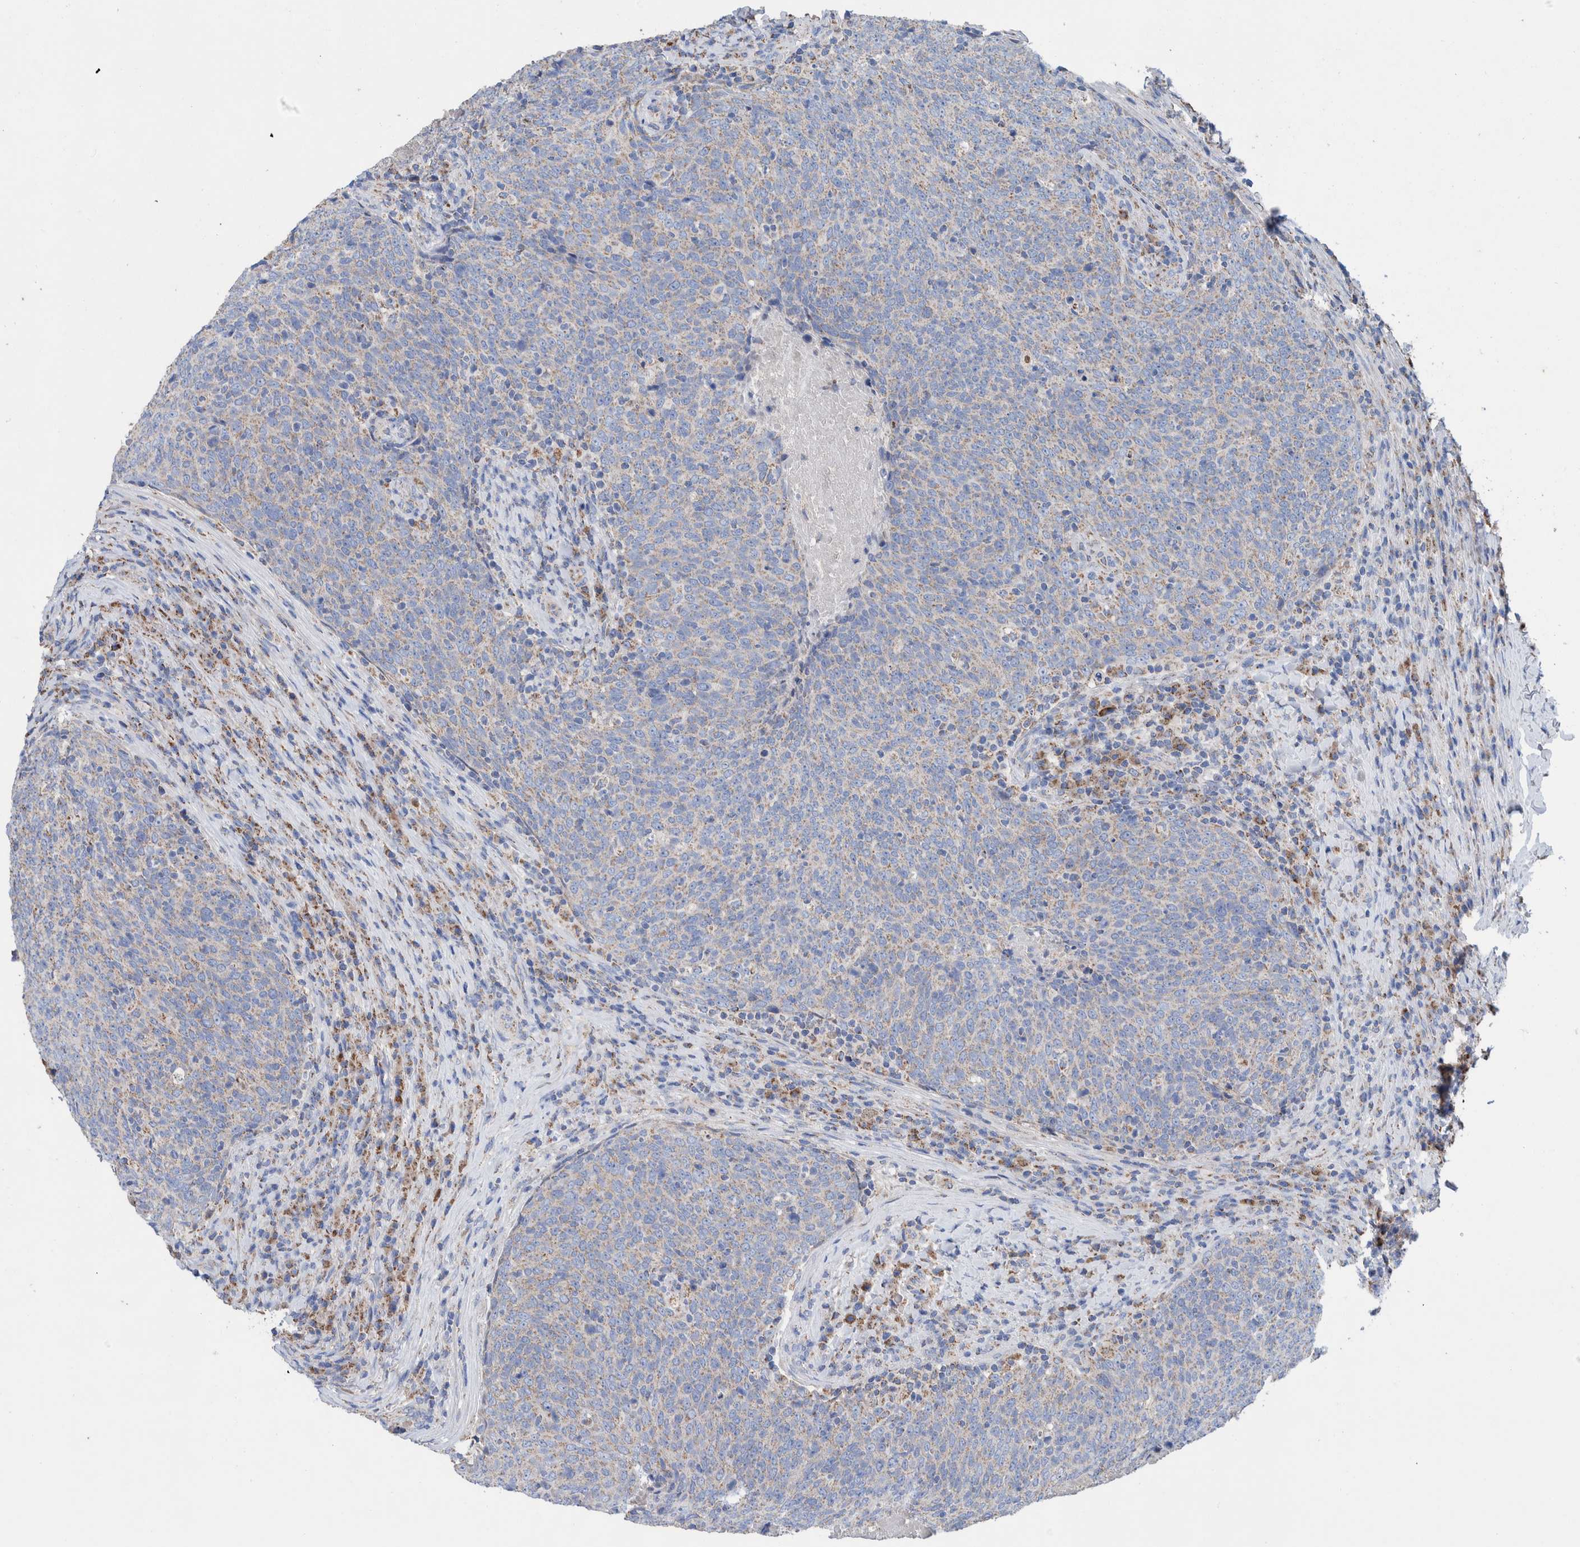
{"staining": {"intensity": "negative", "quantity": "none", "location": "none"}, "tissue": "head and neck cancer", "cell_type": "Tumor cells", "image_type": "cancer", "snomed": [{"axis": "morphology", "description": "Squamous cell carcinoma, NOS"}, {"axis": "morphology", "description": "Squamous cell carcinoma, metastatic, NOS"}, {"axis": "topography", "description": "Lymph node"}, {"axis": "topography", "description": "Head-Neck"}], "caption": "A high-resolution photomicrograph shows immunohistochemistry staining of squamous cell carcinoma (head and neck), which displays no significant staining in tumor cells.", "gene": "DECR1", "patient": {"sex": "male", "age": 62}}